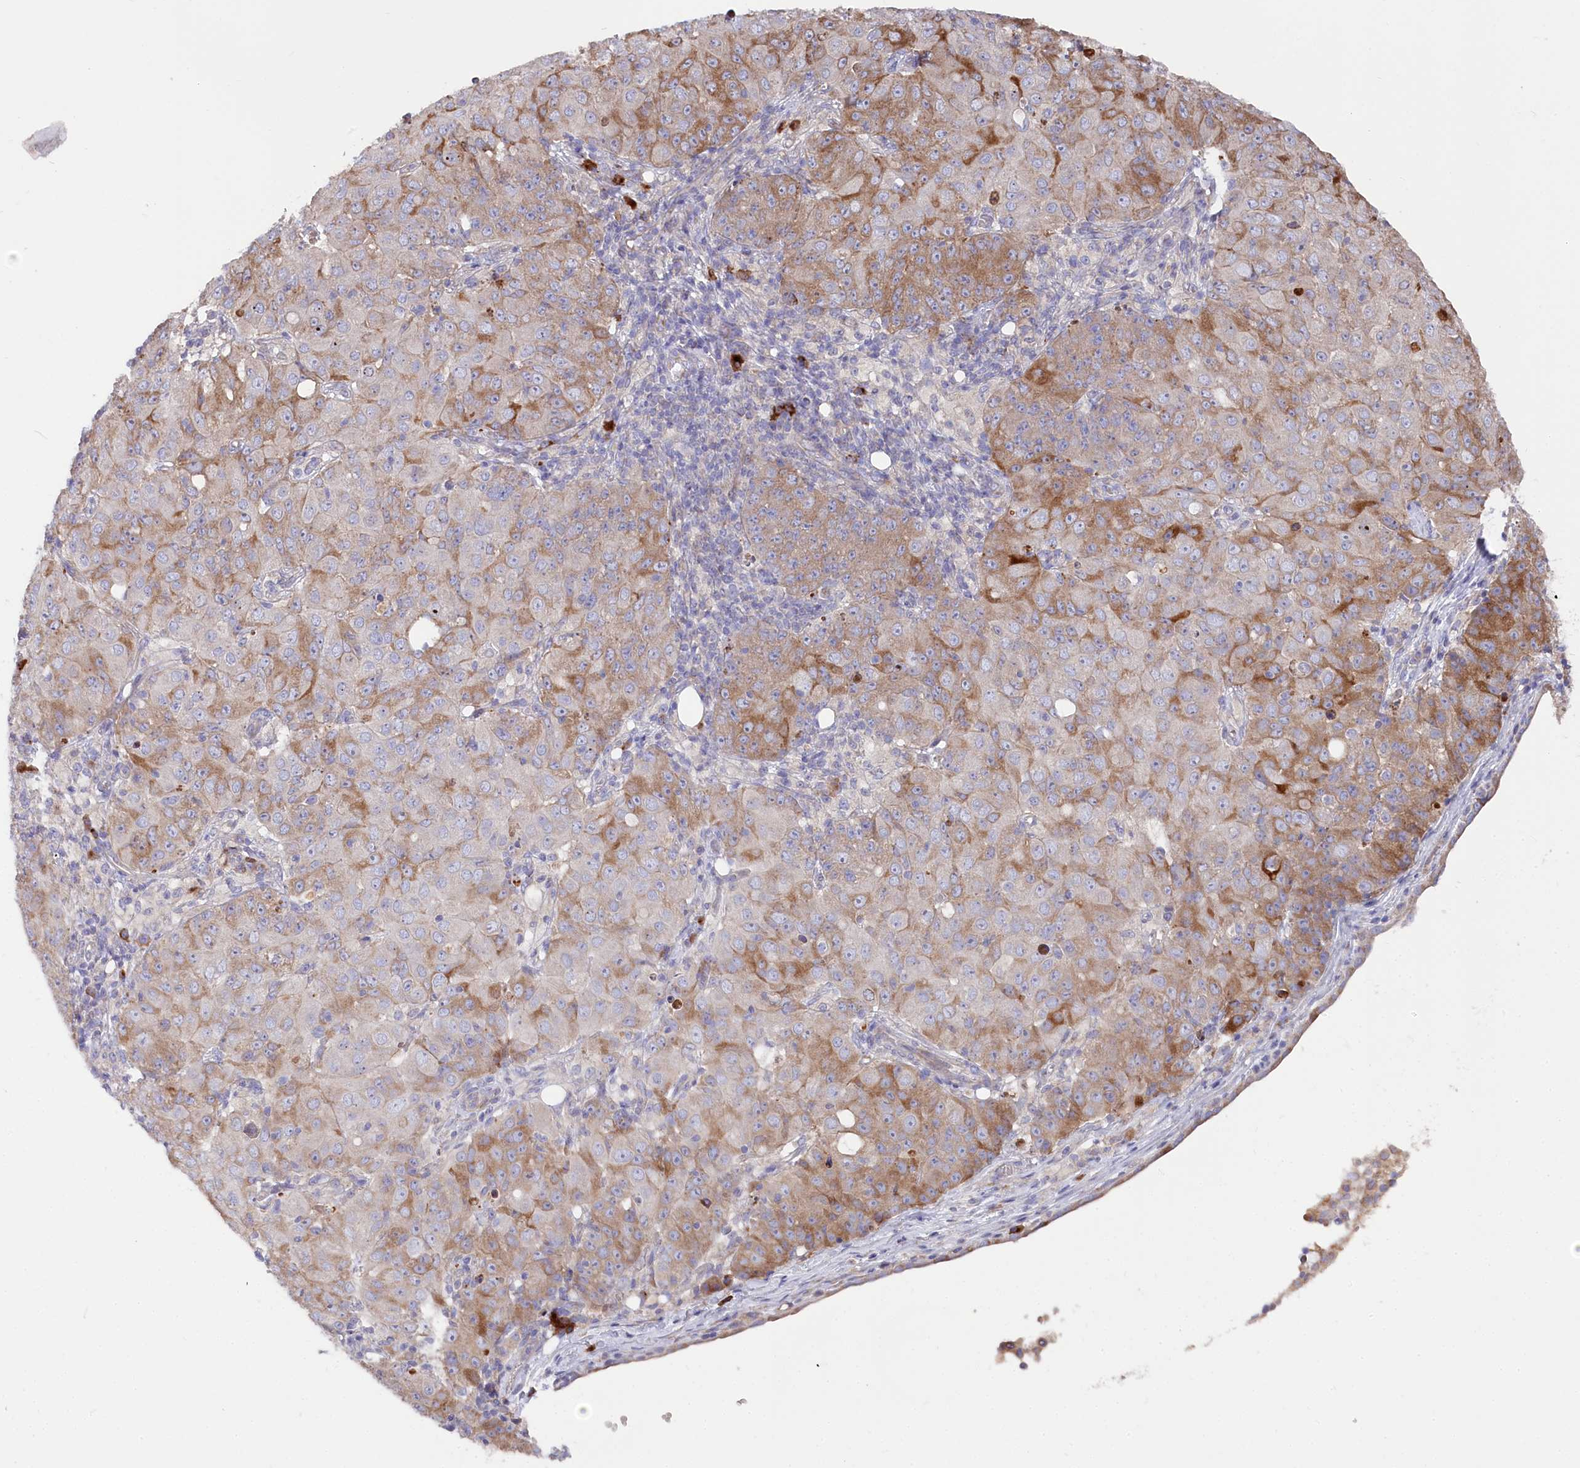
{"staining": {"intensity": "moderate", "quantity": "25%-75%", "location": "cytoplasmic/membranous"}, "tissue": "ovarian cancer", "cell_type": "Tumor cells", "image_type": "cancer", "snomed": [{"axis": "morphology", "description": "Carcinoma, endometroid"}, {"axis": "topography", "description": "Ovary"}], "caption": "Immunohistochemical staining of human endometroid carcinoma (ovarian) displays medium levels of moderate cytoplasmic/membranous staining in about 25%-75% of tumor cells.", "gene": "POGLUT1", "patient": {"sex": "female", "age": 42}}